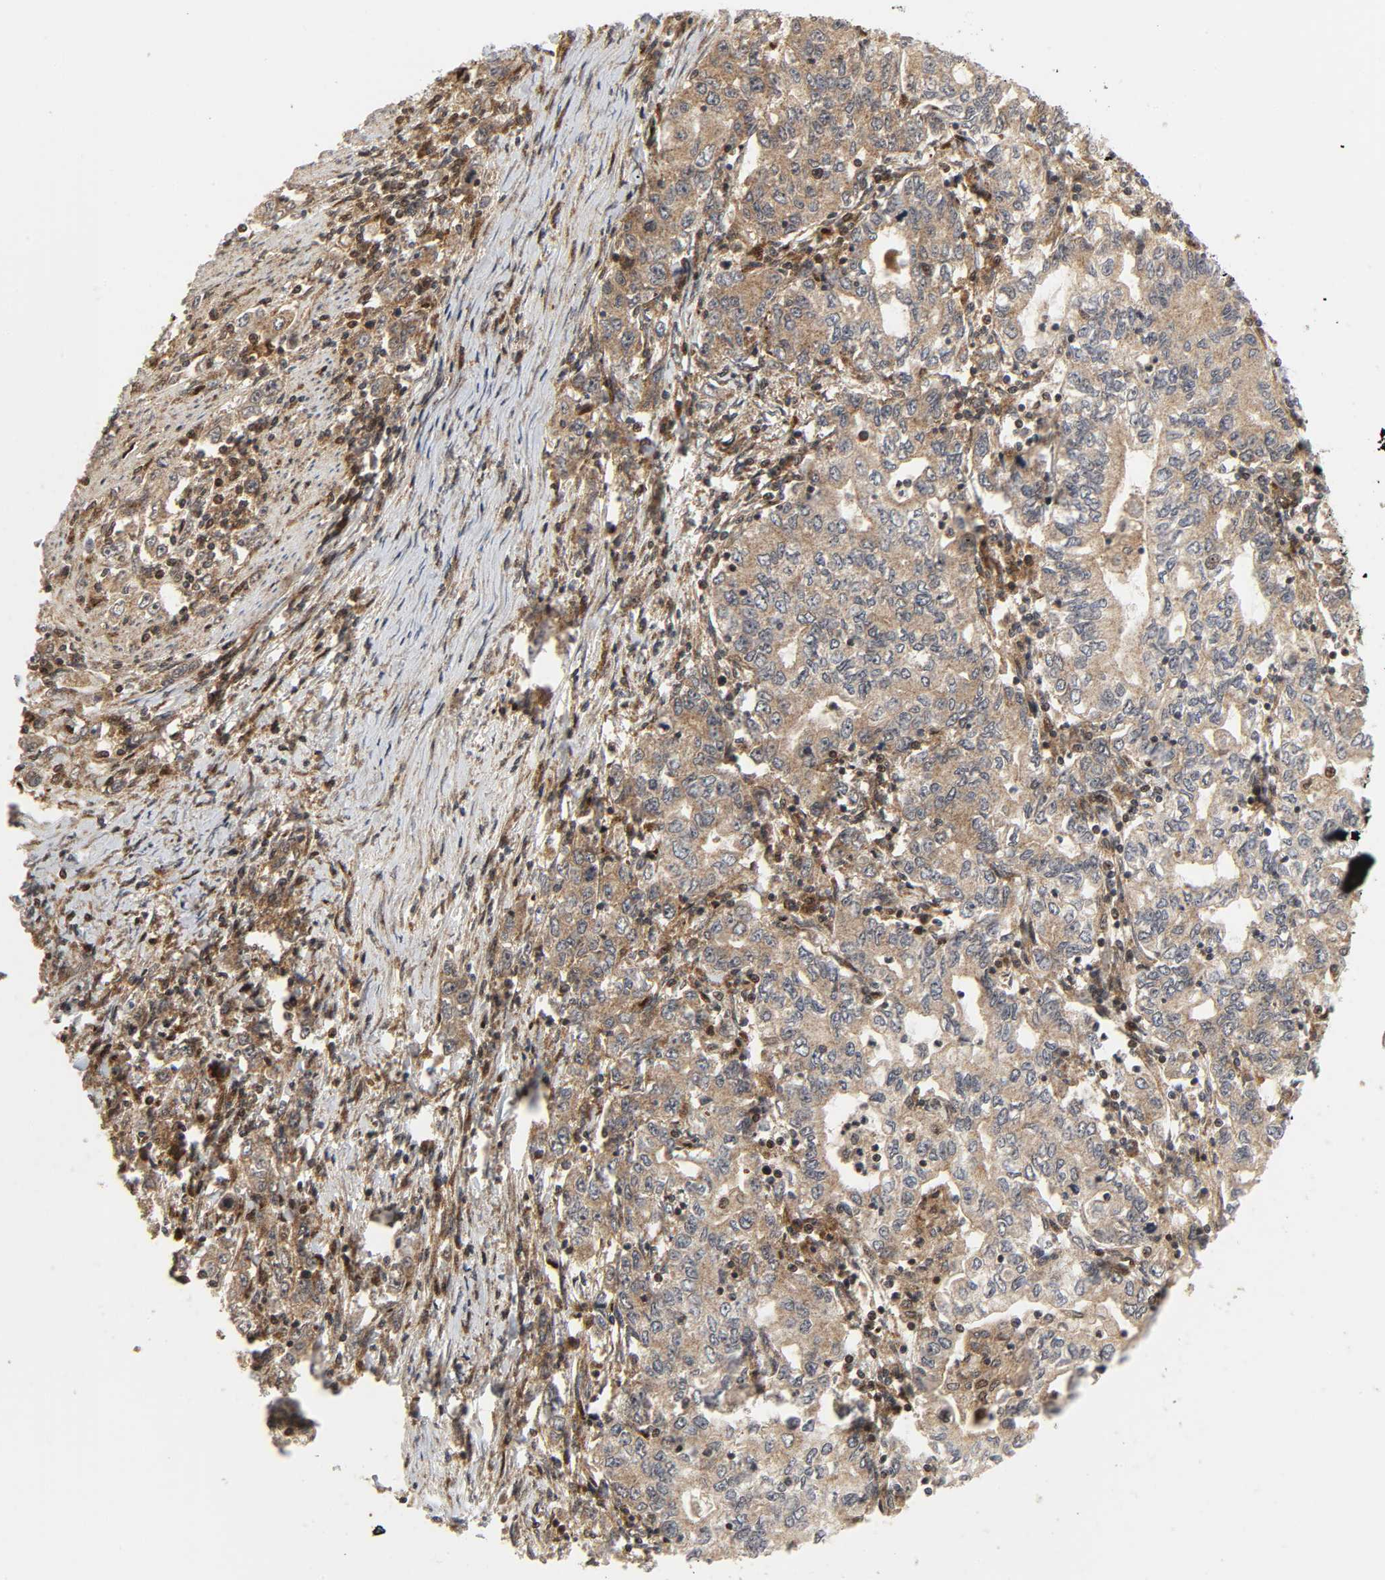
{"staining": {"intensity": "moderate", "quantity": ">75%", "location": "cytoplasmic/membranous"}, "tissue": "stomach cancer", "cell_type": "Tumor cells", "image_type": "cancer", "snomed": [{"axis": "morphology", "description": "Adenocarcinoma, NOS"}, {"axis": "topography", "description": "Stomach, lower"}], "caption": "IHC of human stomach adenocarcinoma reveals medium levels of moderate cytoplasmic/membranous staining in approximately >75% of tumor cells.", "gene": "CHUK", "patient": {"sex": "female", "age": 72}}